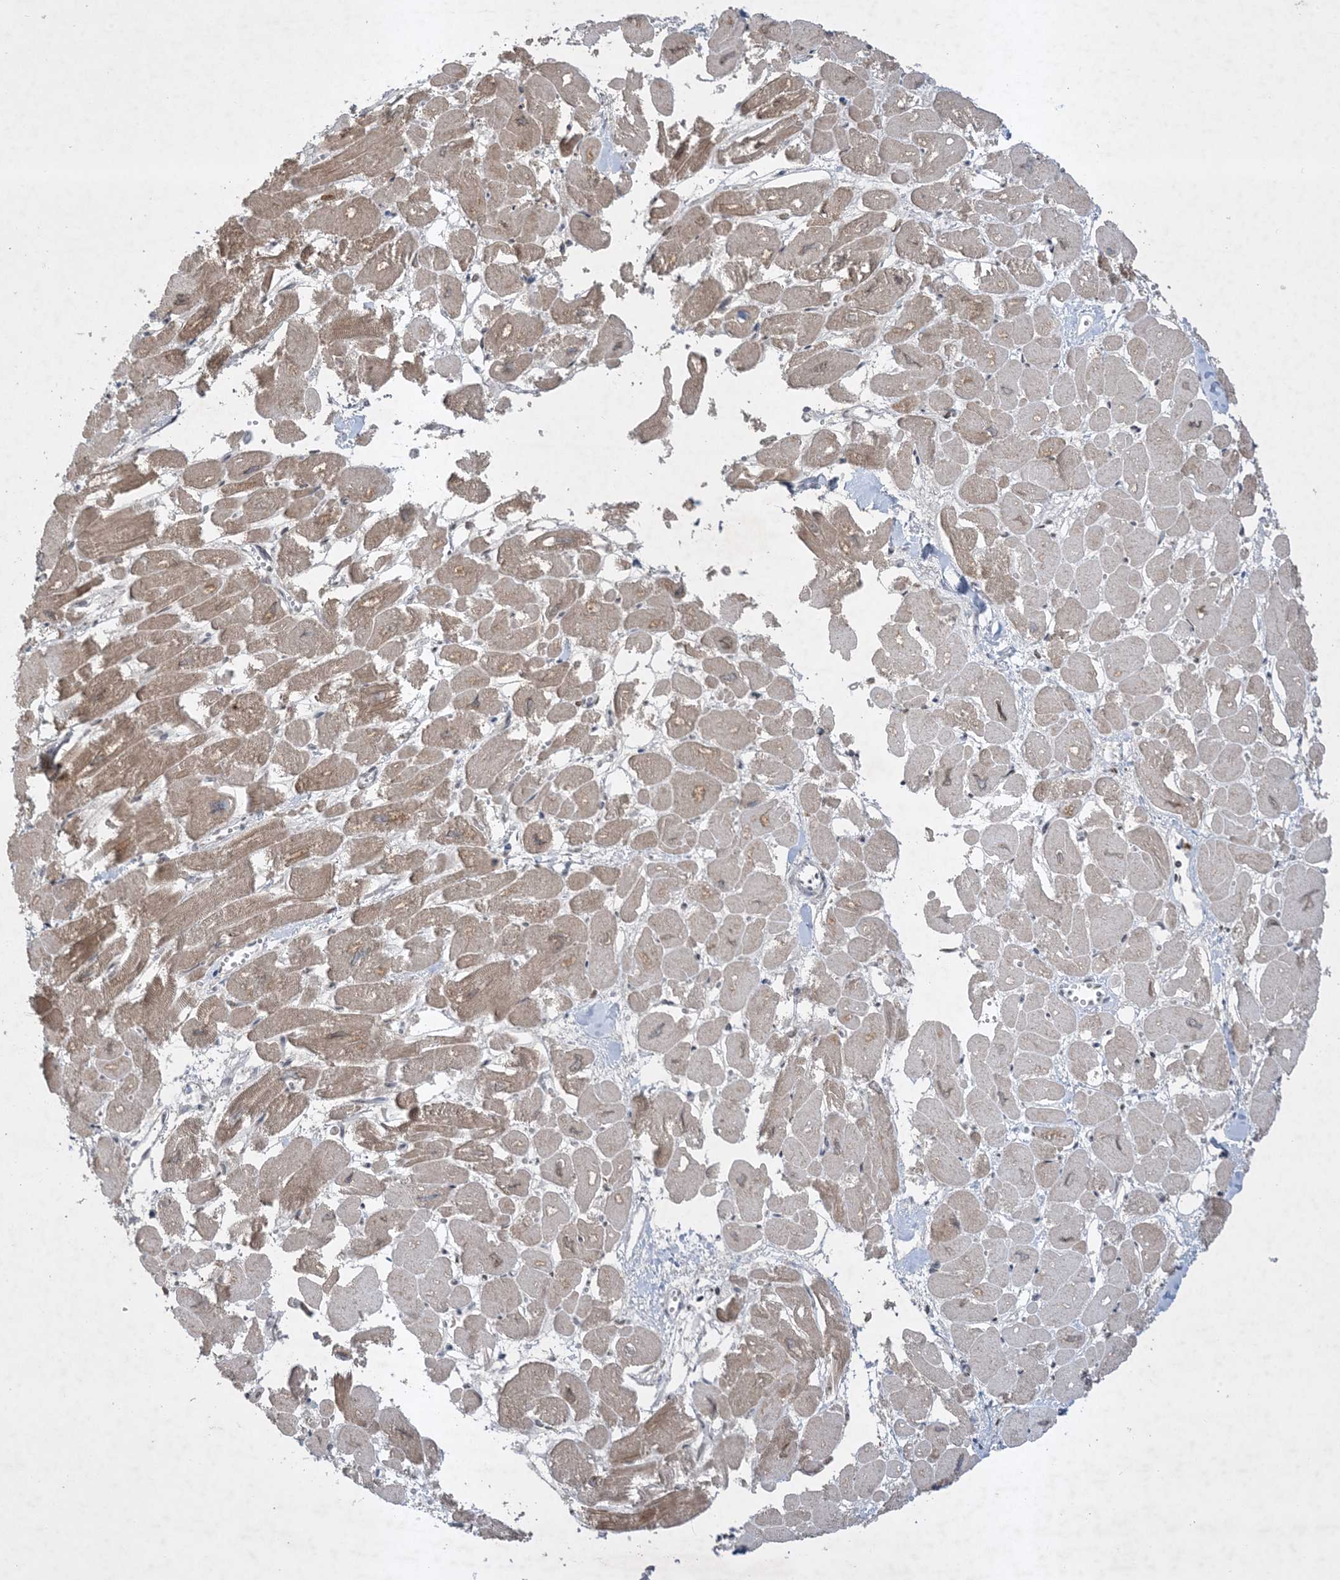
{"staining": {"intensity": "moderate", "quantity": ">75%", "location": "cytoplasmic/membranous"}, "tissue": "heart muscle", "cell_type": "Cardiomyocytes", "image_type": "normal", "snomed": [{"axis": "morphology", "description": "Normal tissue, NOS"}, {"axis": "topography", "description": "Heart"}], "caption": "IHC (DAB) staining of benign human heart muscle shows moderate cytoplasmic/membranous protein staining in about >75% of cardiomyocytes.", "gene": "FNDC1", "patient": {"sex": "male", "age": 54}}